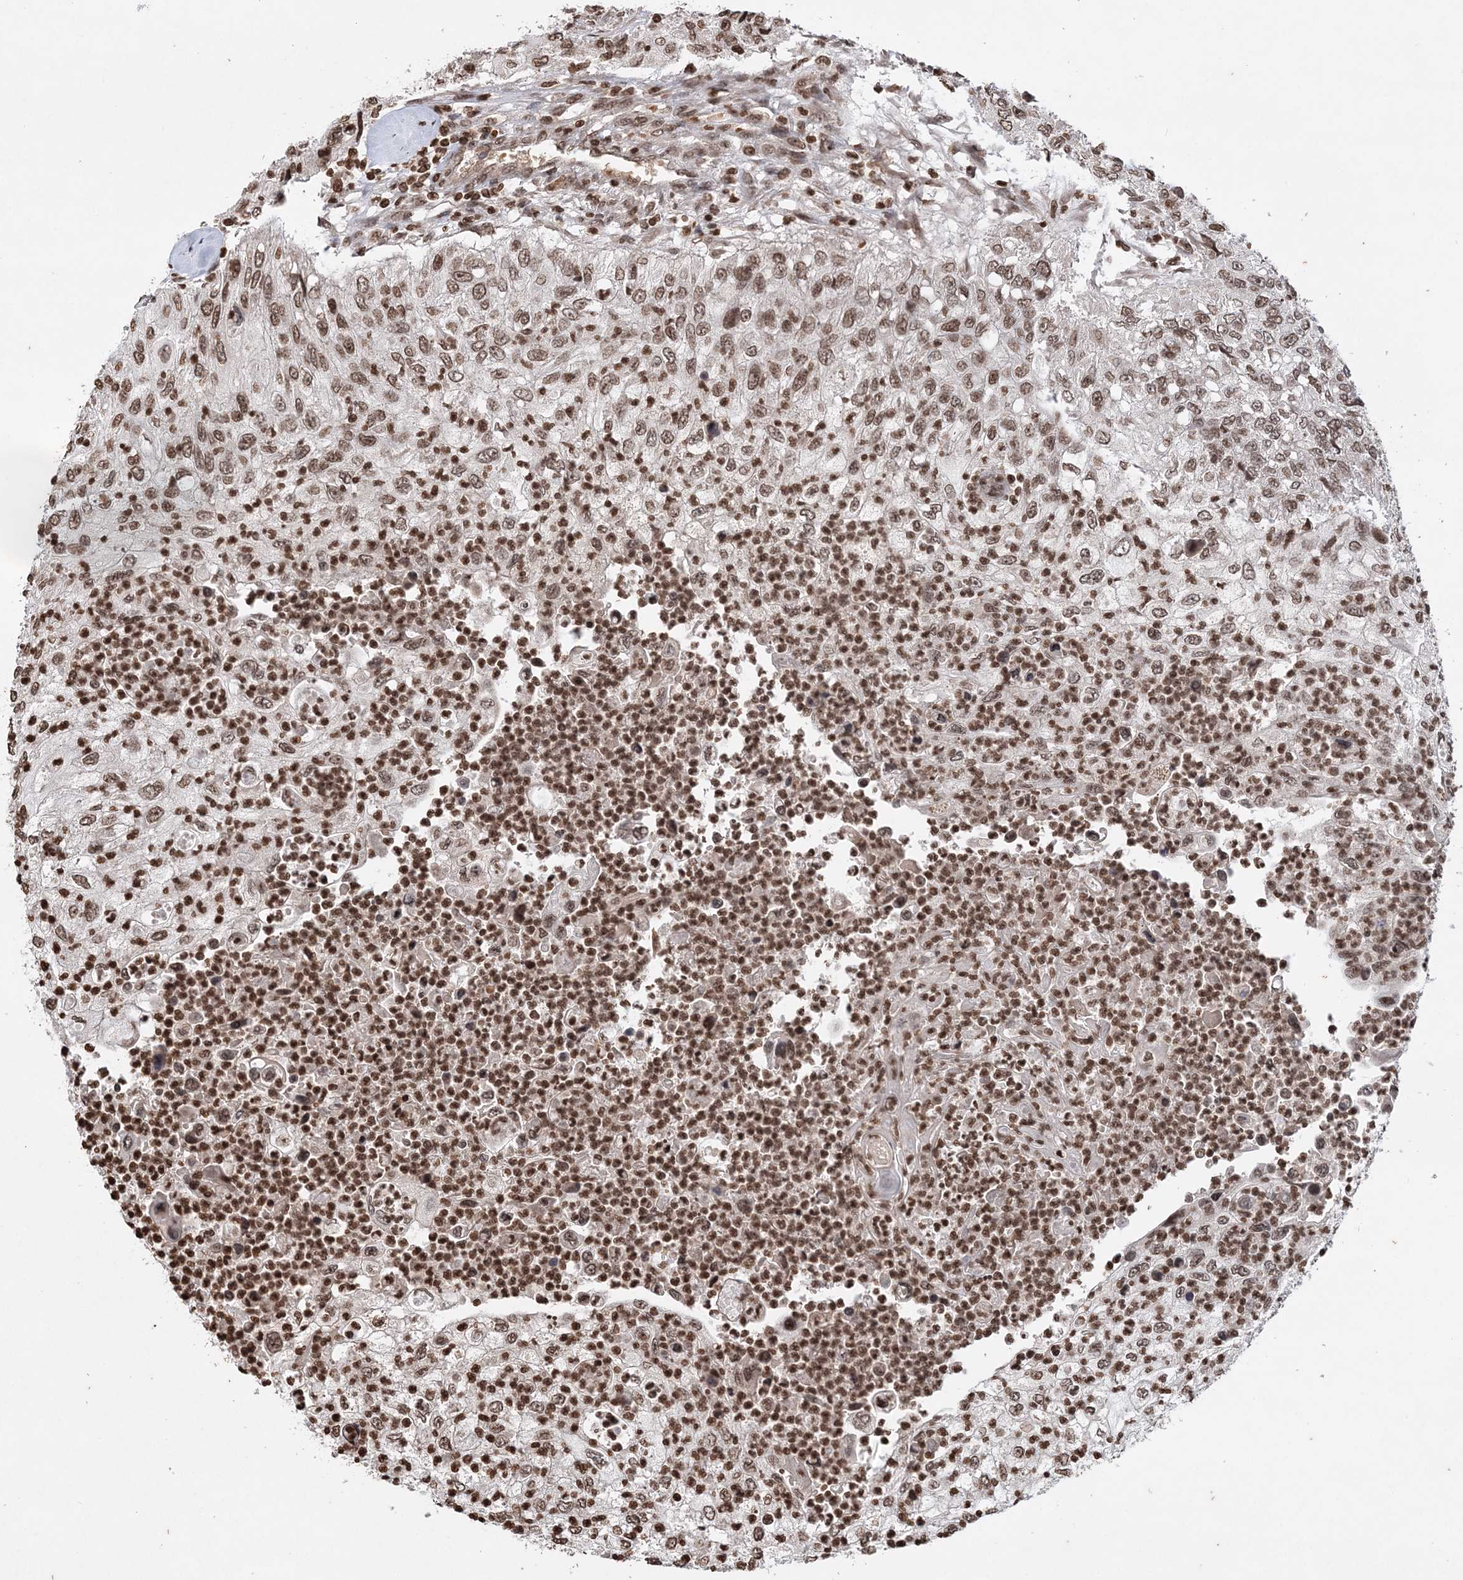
{"staining": {"intensity": "moderate", "quantity": ">75%", "location": "nuclear"}, "tissue": "urothelial cancer", "cell_type": "Tumor cells", "image_type": "cancer", "snomed": [{"axis": "morphology", "description": "Urothelial carcinoma, High grade"}, {"axis": "topography", "description": "Urinary bladder"}], "caption": "This is a micrograph of IHC staining of urothelial cancer, which shows moderate staining in the nuclear of tumor cells.", "gene": "NEDD9", "patient": {"sex": "female", "age": 60}}